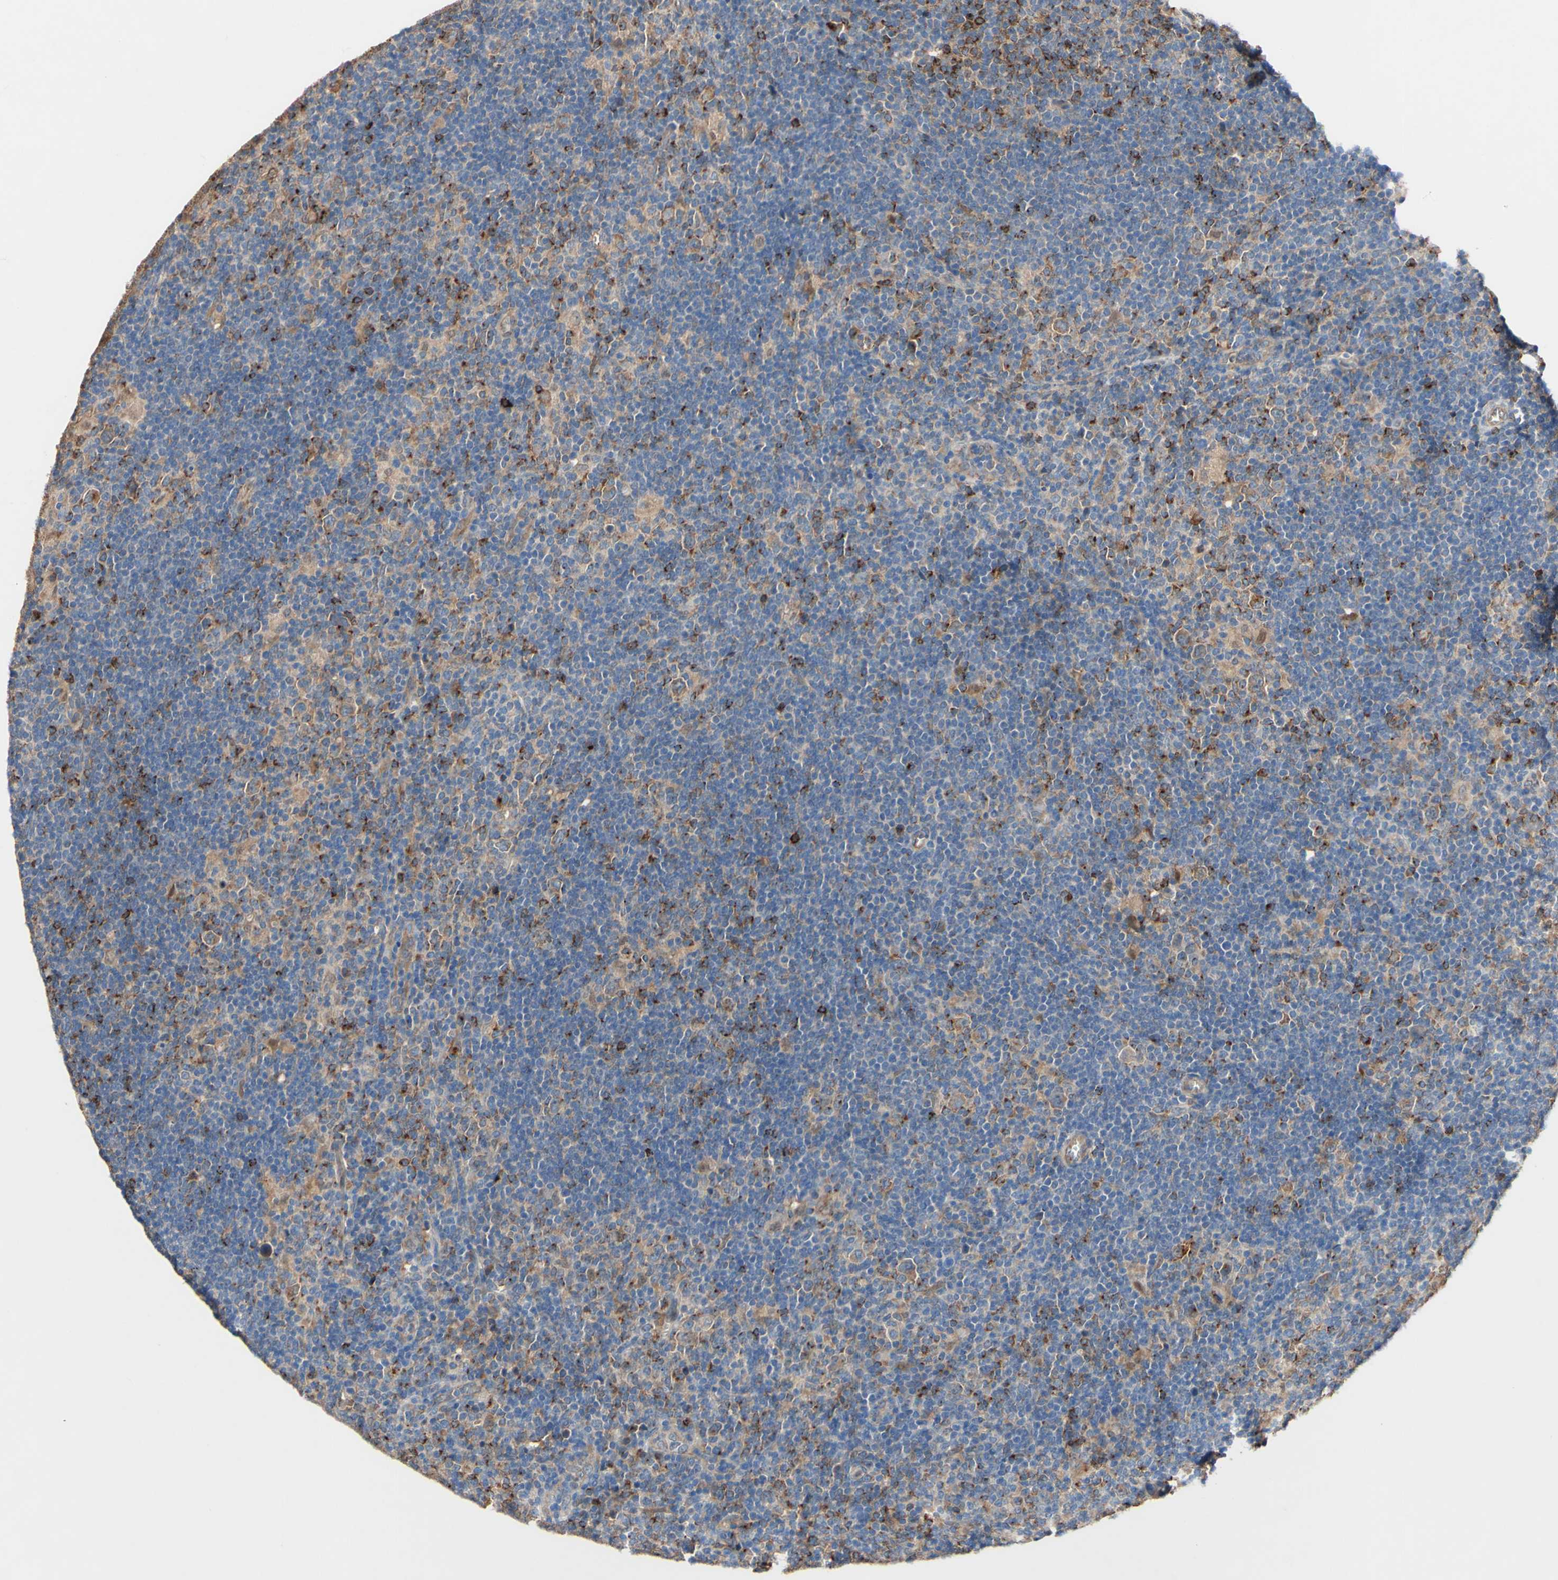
{"staining": {"intensity": "moderate", "quantity": ">75%", "location": "cytoplasmic/membranous"}, "tissue": "lymphoma", "cell_type": "Tumor cells", "image_type": "cancer", "snomed": [{"axis": "morphology", "description": "Hodgkin's disease, NOS"}, {"axis": "topography", "description": "Lymph node"}], "caption": "Moderate cytoplasmic/membranous positivity for a protein is appreciated in approximately >75% of tumor cells of lymphoma using immunohistochemistry.", "gene": "PDGFB", "patient": {"sex": "female", "age": 57}}